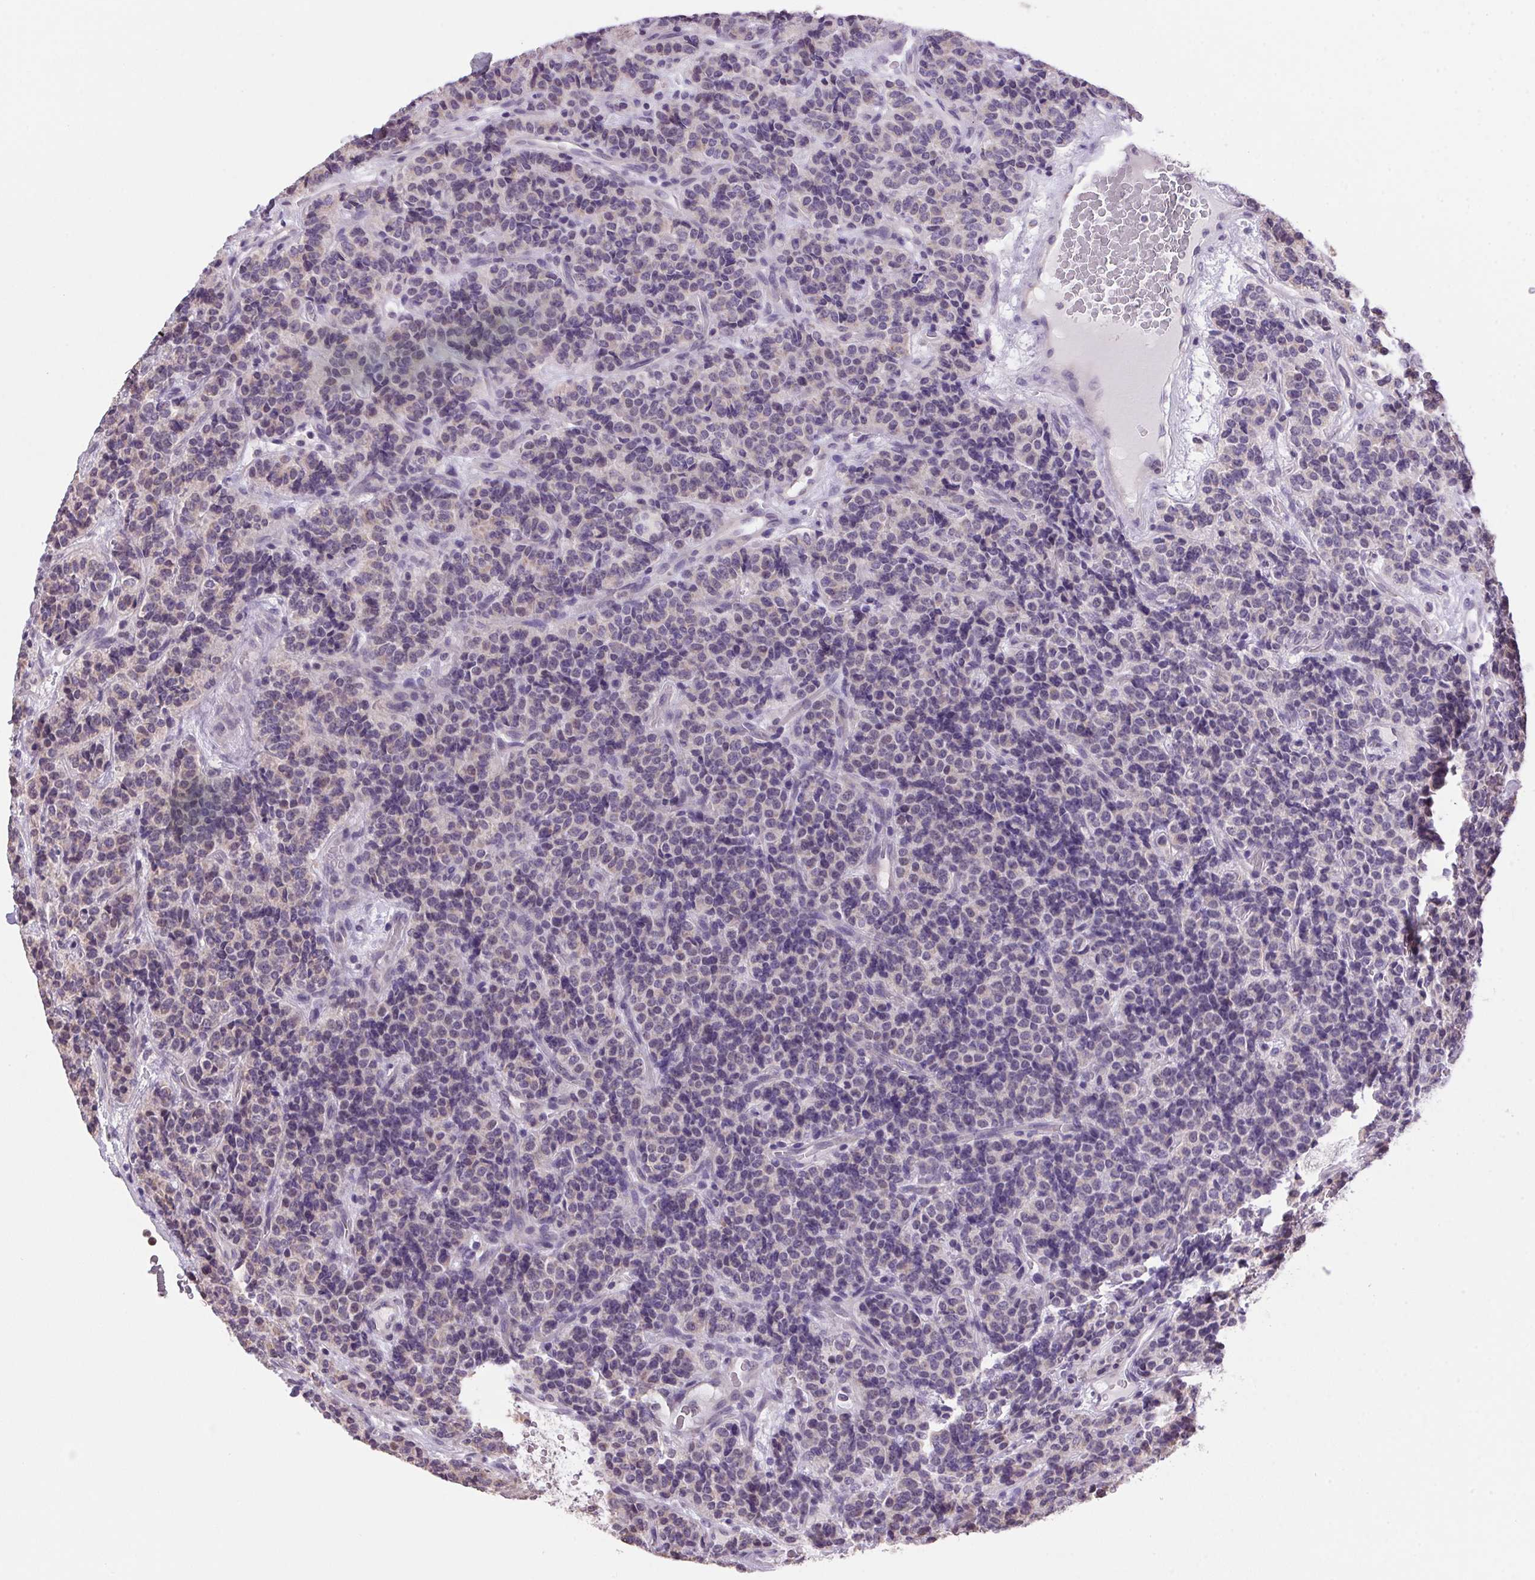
{"staining": {"intensity": "weak", "quantity": "<25%", "location": "cytoplasmic/membranous"}, "tissue": "carcinoid", "cell_type": "Tumor cells", "image_type": "cancer", "snomed": [{"axis": "morphology", "description": "Carcinoid, malignant, NOS"}, {"axis": "topography", "description": "Pancreas"}], "caption": "Tumor cells show no significant positivity in carcinoid (malignant).", "gene": "VWA3B", "patient": {"sex": "male", "age": 36}}